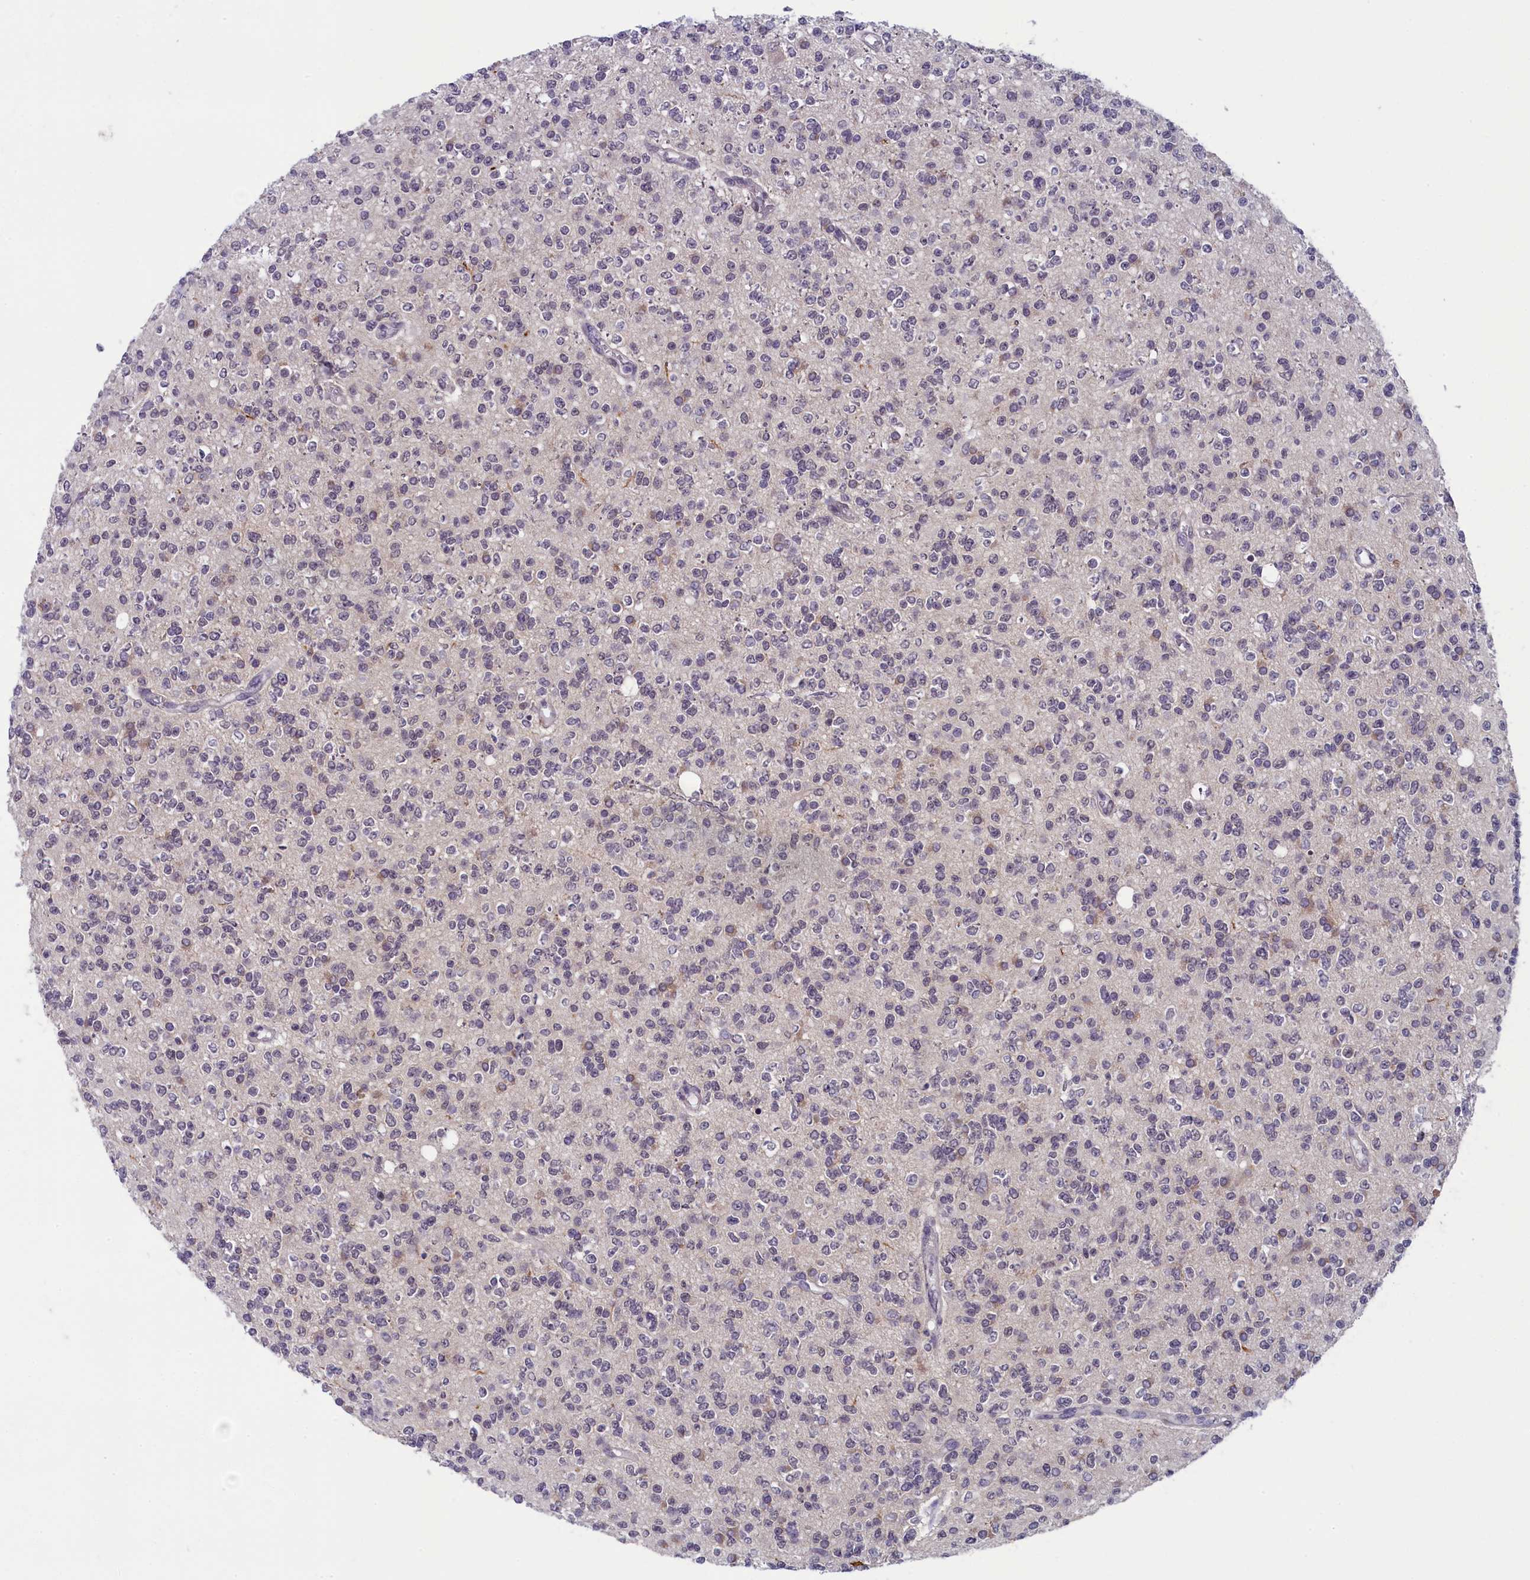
{"staining": {"intensity": "negative", "quantity": "none", "location": "none"}, "tissue": "glioma", "cell_type": "Tumor cells", "image_type": "cancer", "snomed": [{"axis": "morphology", "description": "Glioma, malignant, High grade"}, {"axis": "topography", "description": "Brain"}], "caption": "A histopathology image of human high-grade glioma (malignant) is negative for staining in tumor cells.", "gene": "CNEP1R1", "patient": {"sex": "male", "age": 34}}